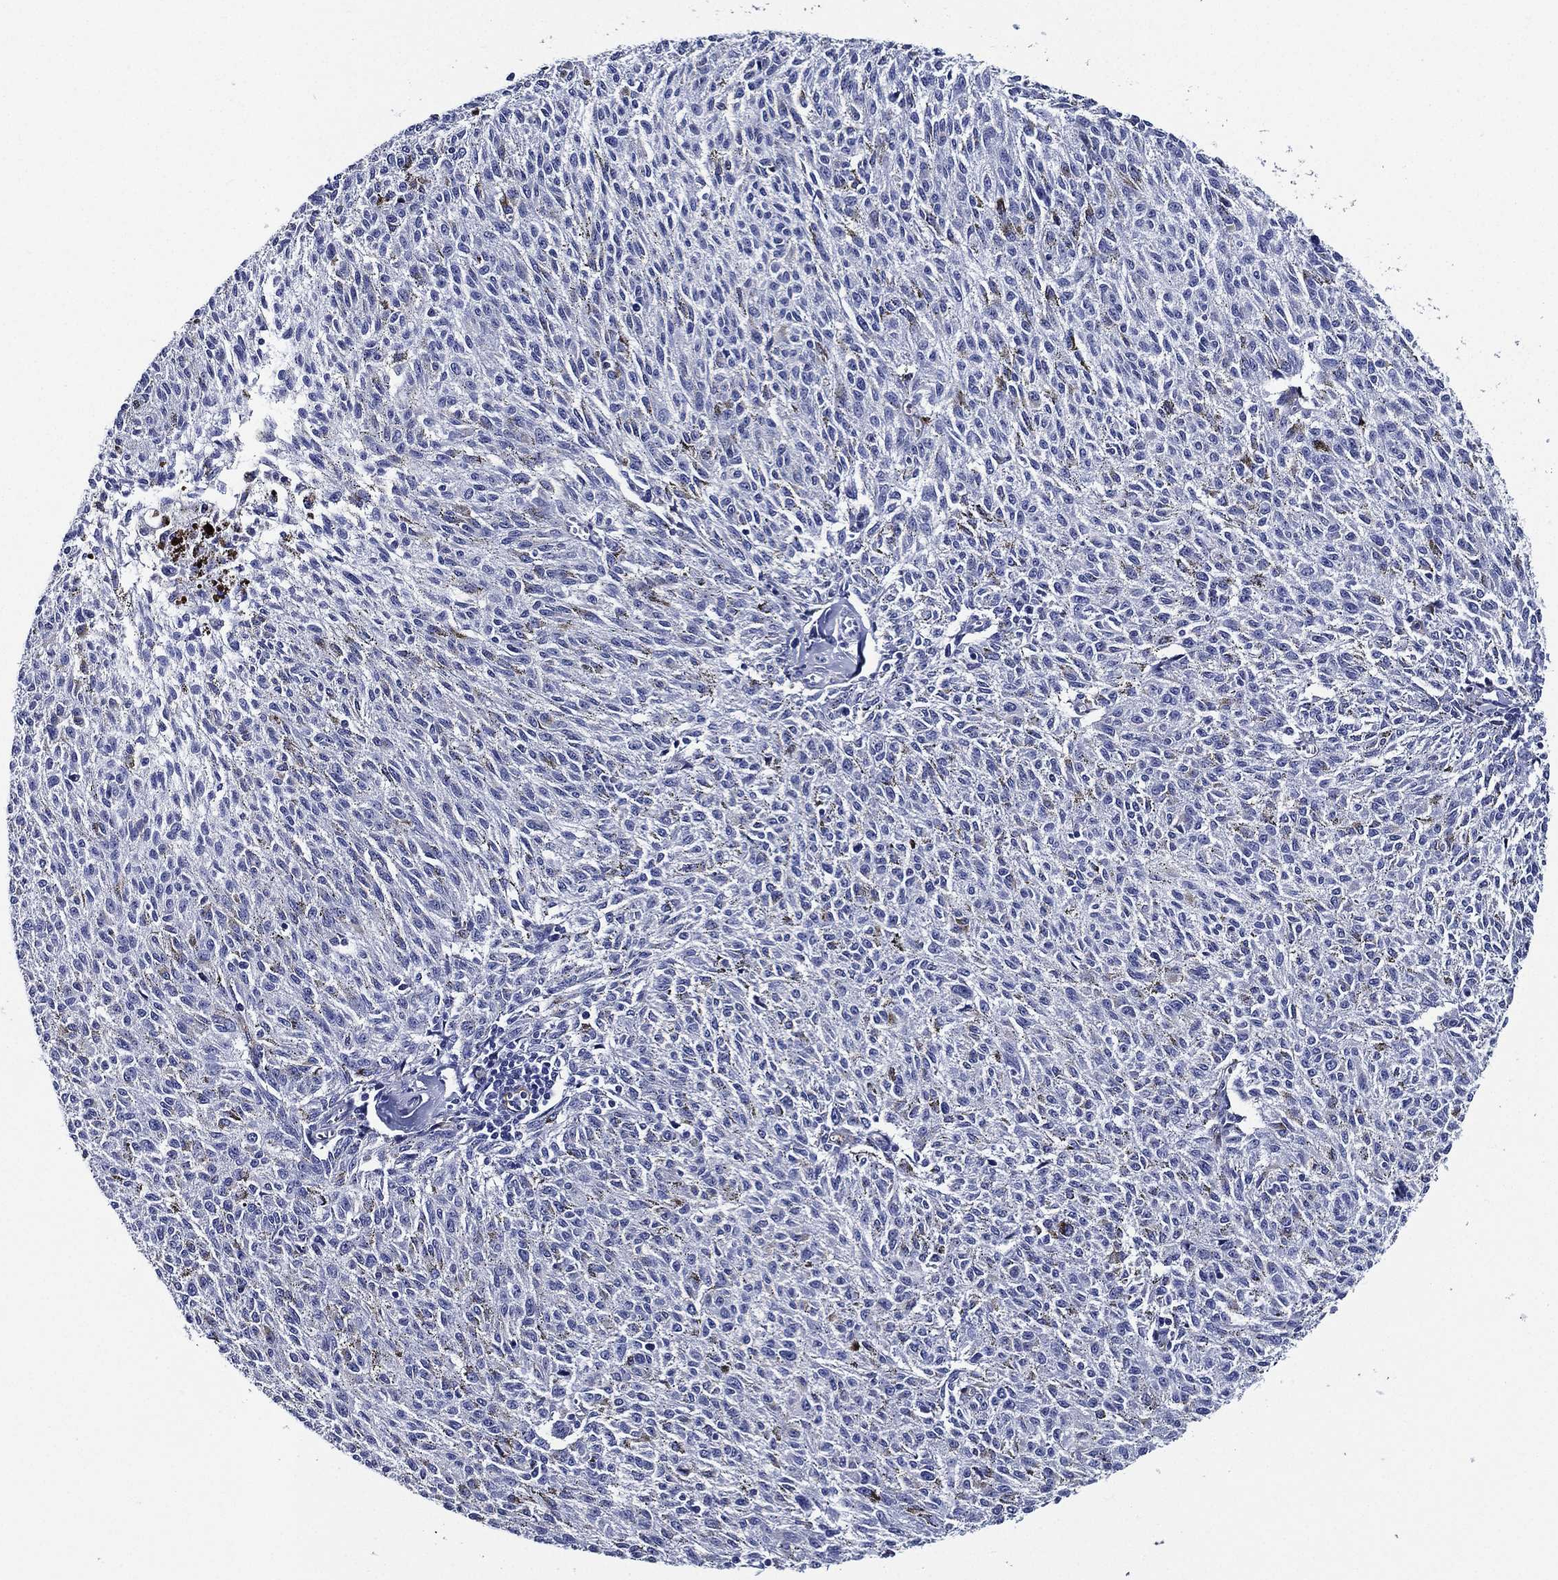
{"staining": {"intensity": "negative", "quantity": "none", "location": "none"}, "tissue": "melanoma", "cell_type": "Tumor cells", "image_type": "cancer", "snomed": [{"axis": "morphology", "description": "Malignant melanoma, NOS"}, {"axis": "topography", "description": "Skin"}], "caption": "Protein analysis of melanoma demonstrates no significant staining in tumor cells.", "gene": "NEDD9", "patient": {"sex": "female", "age": 72}}